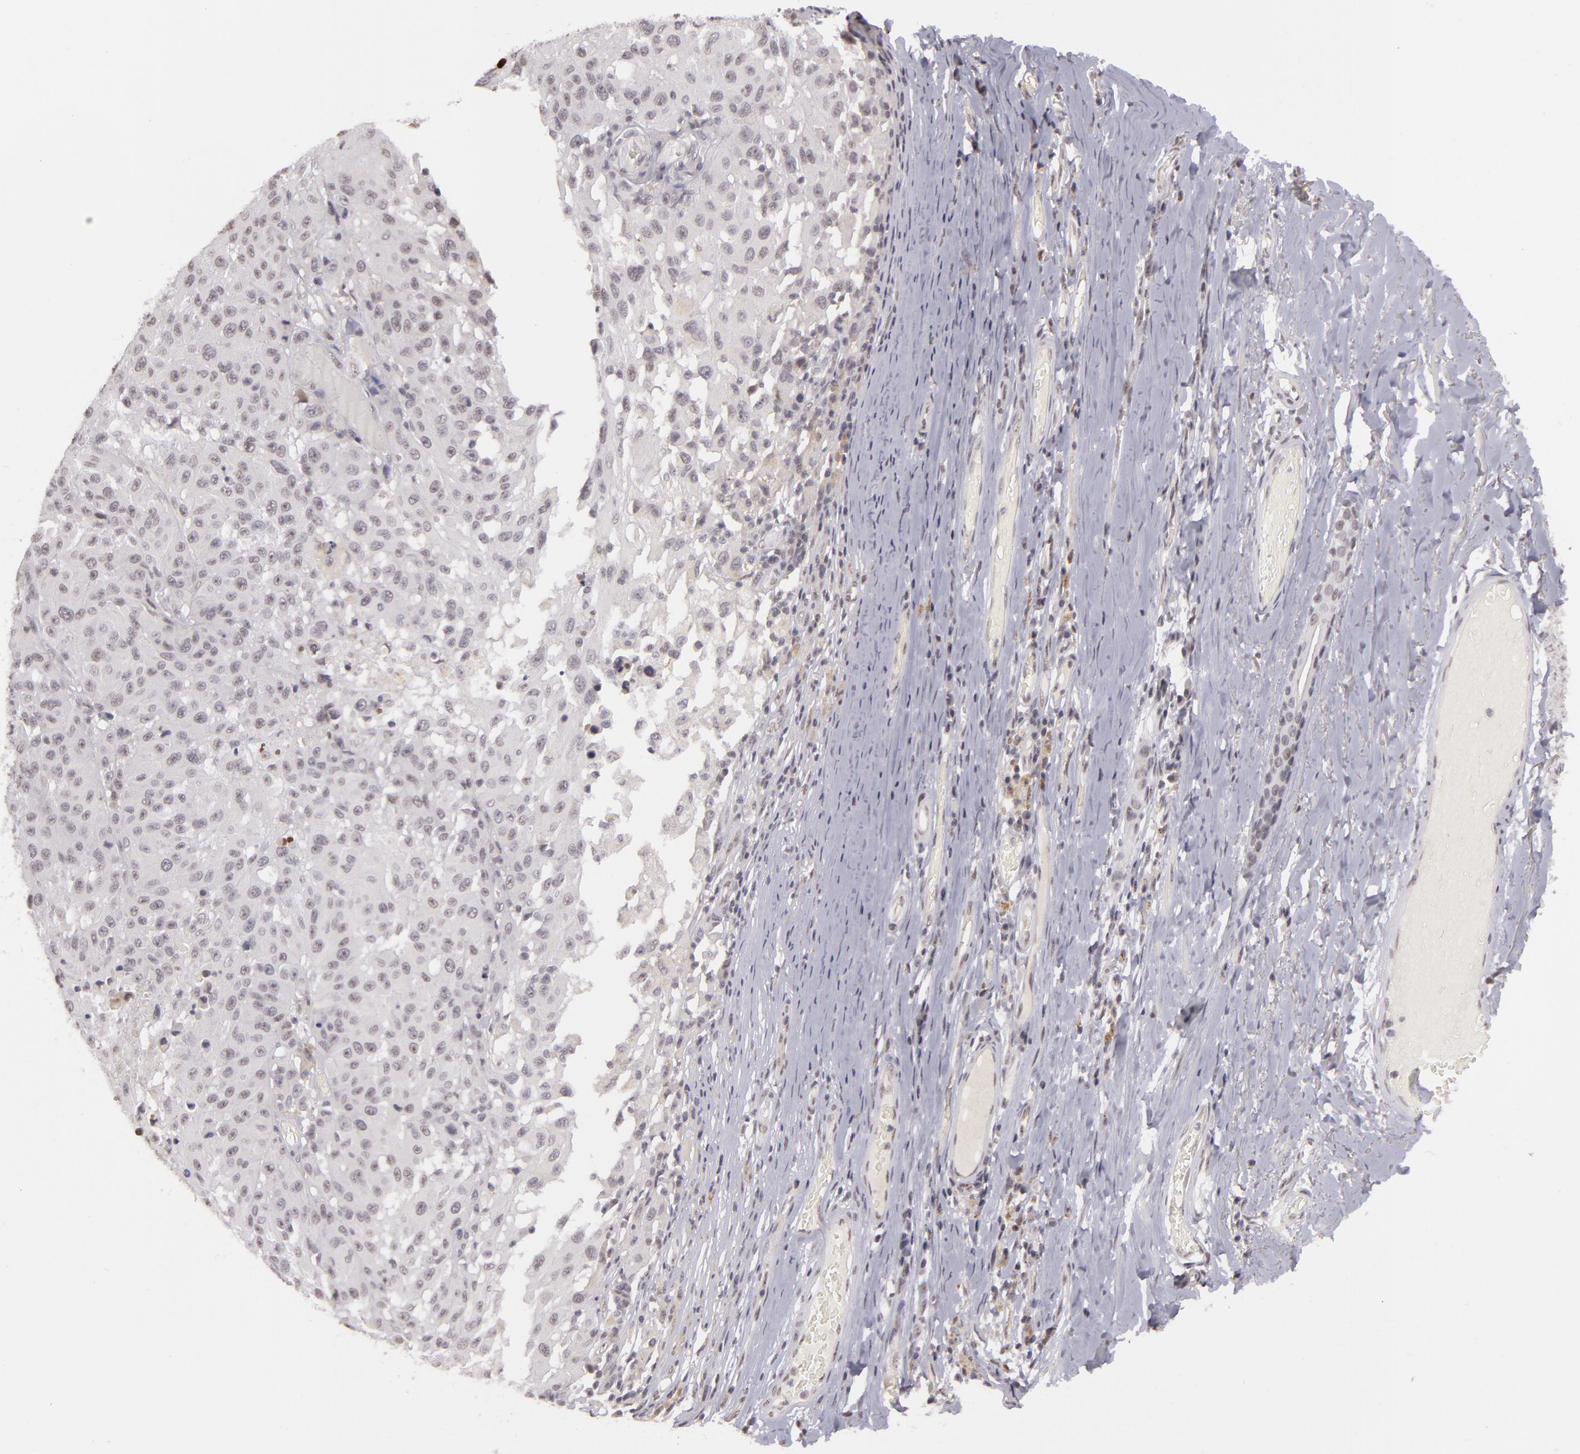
{"staining": {"intensity": "negative", "quantity": "none", "location": "none"}, "tissue": "melanoma", "cell_type": "Tumor cells", "image_type": "cancer", "snomed": [{"axis": "morphology", "description": "Malignant melanoma, NOS"}, {"axis": "topography", "description": "Skin"}], "caption": "There is no significant positivity in tumor cells of malignant melanoma.", "gene": "RRP7A", "patient": {"sex": "female", "age": 77}}